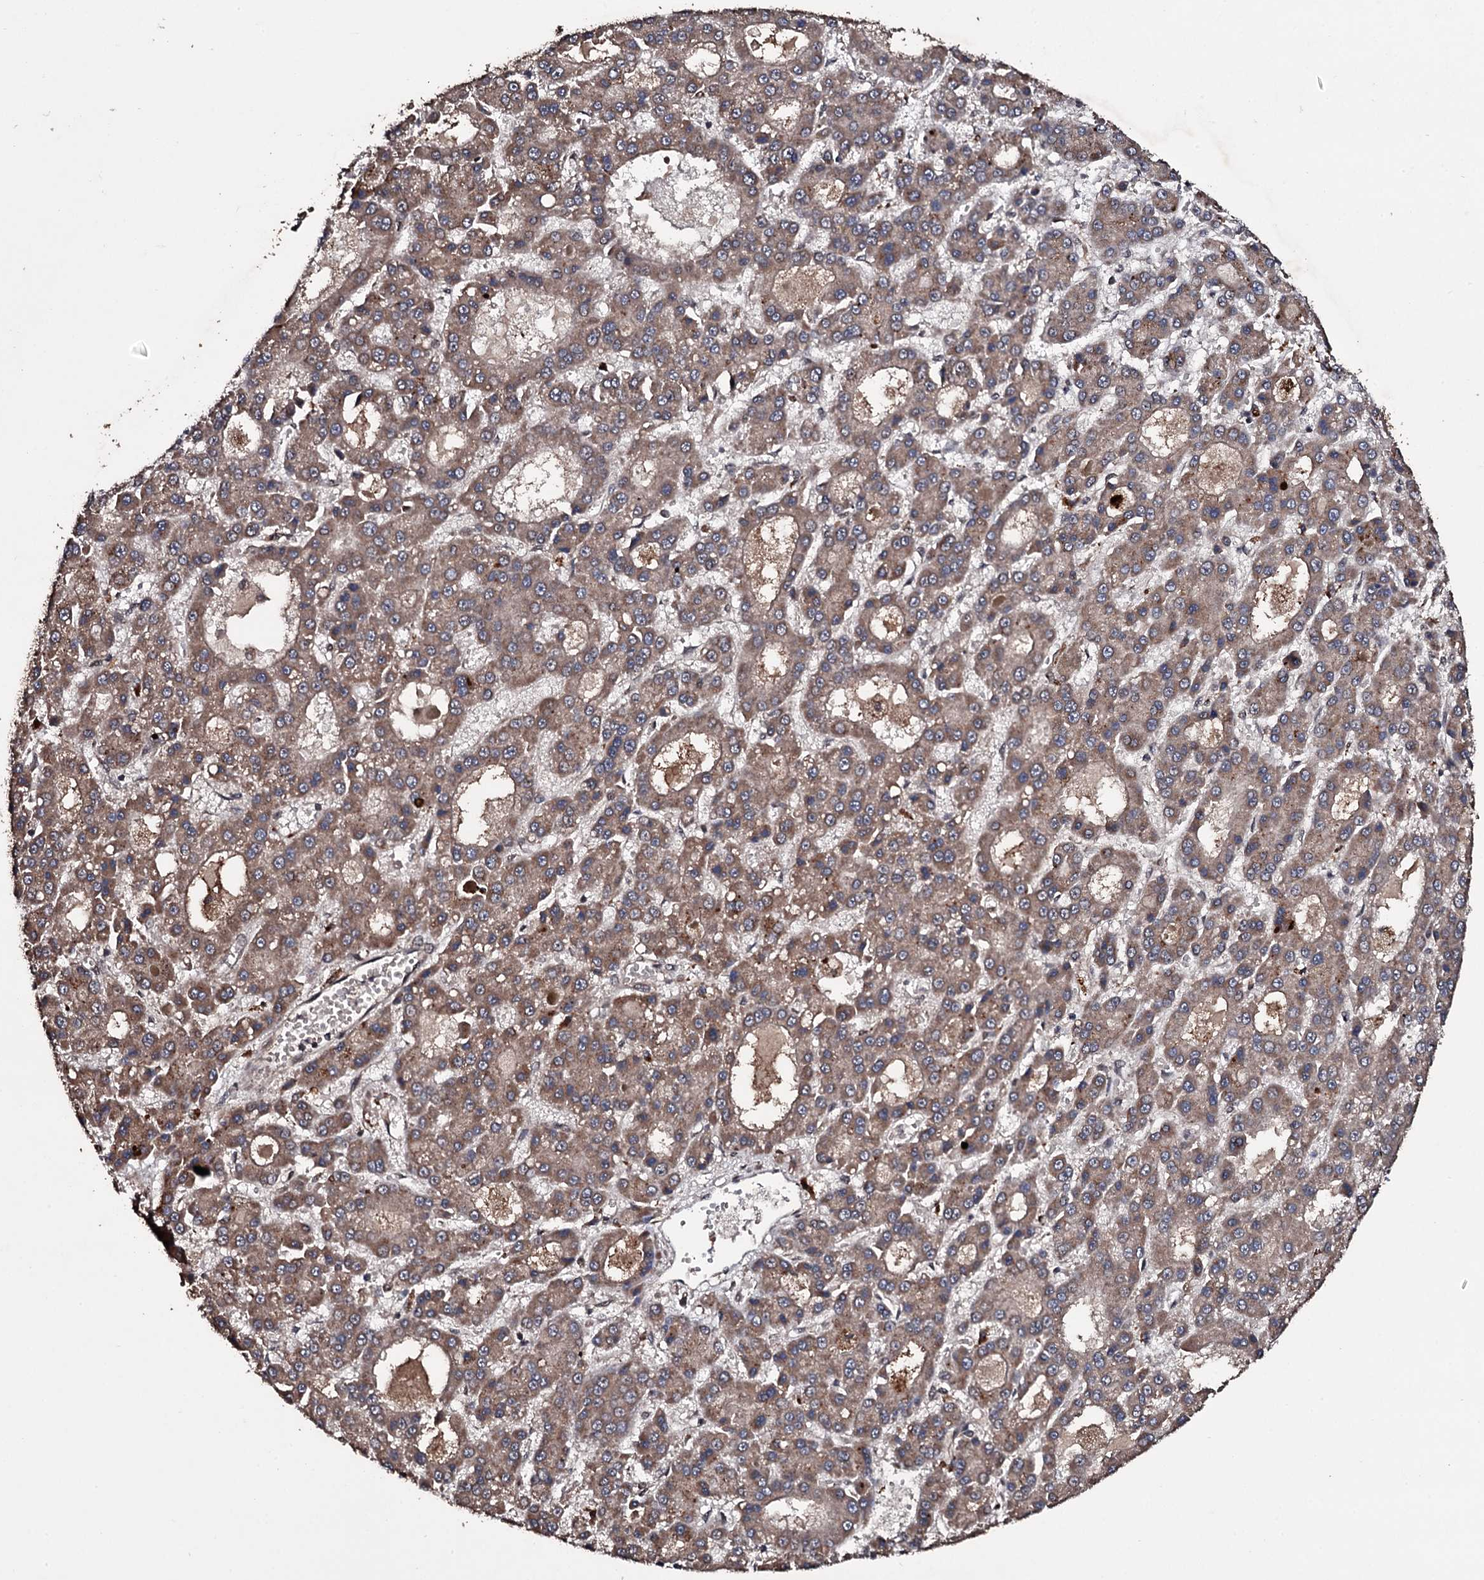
{"staining": {"intensity": "moderate", "quantity": ">75%", "location": "cytoplasmic/membranous"}, "tissue": "liver cancer", "cell_type": "Tumor cells", "image_type": "cancer", "snomed": [{"axis": "morphology", "description": "Carcinoma, Hepatocellular, NOS"}, {"axis": "topography", "description": "Liver"}], "caption": "Approximately >75% of tumor cells in human hepatocellular carcinoma (liver) exhibit moderate cytoplasmic/membranous protein positivity as visualized by brown immunohistochemical staining.", "gene": "MRPS31", "patient": {"sex": "male", "age": 70}}